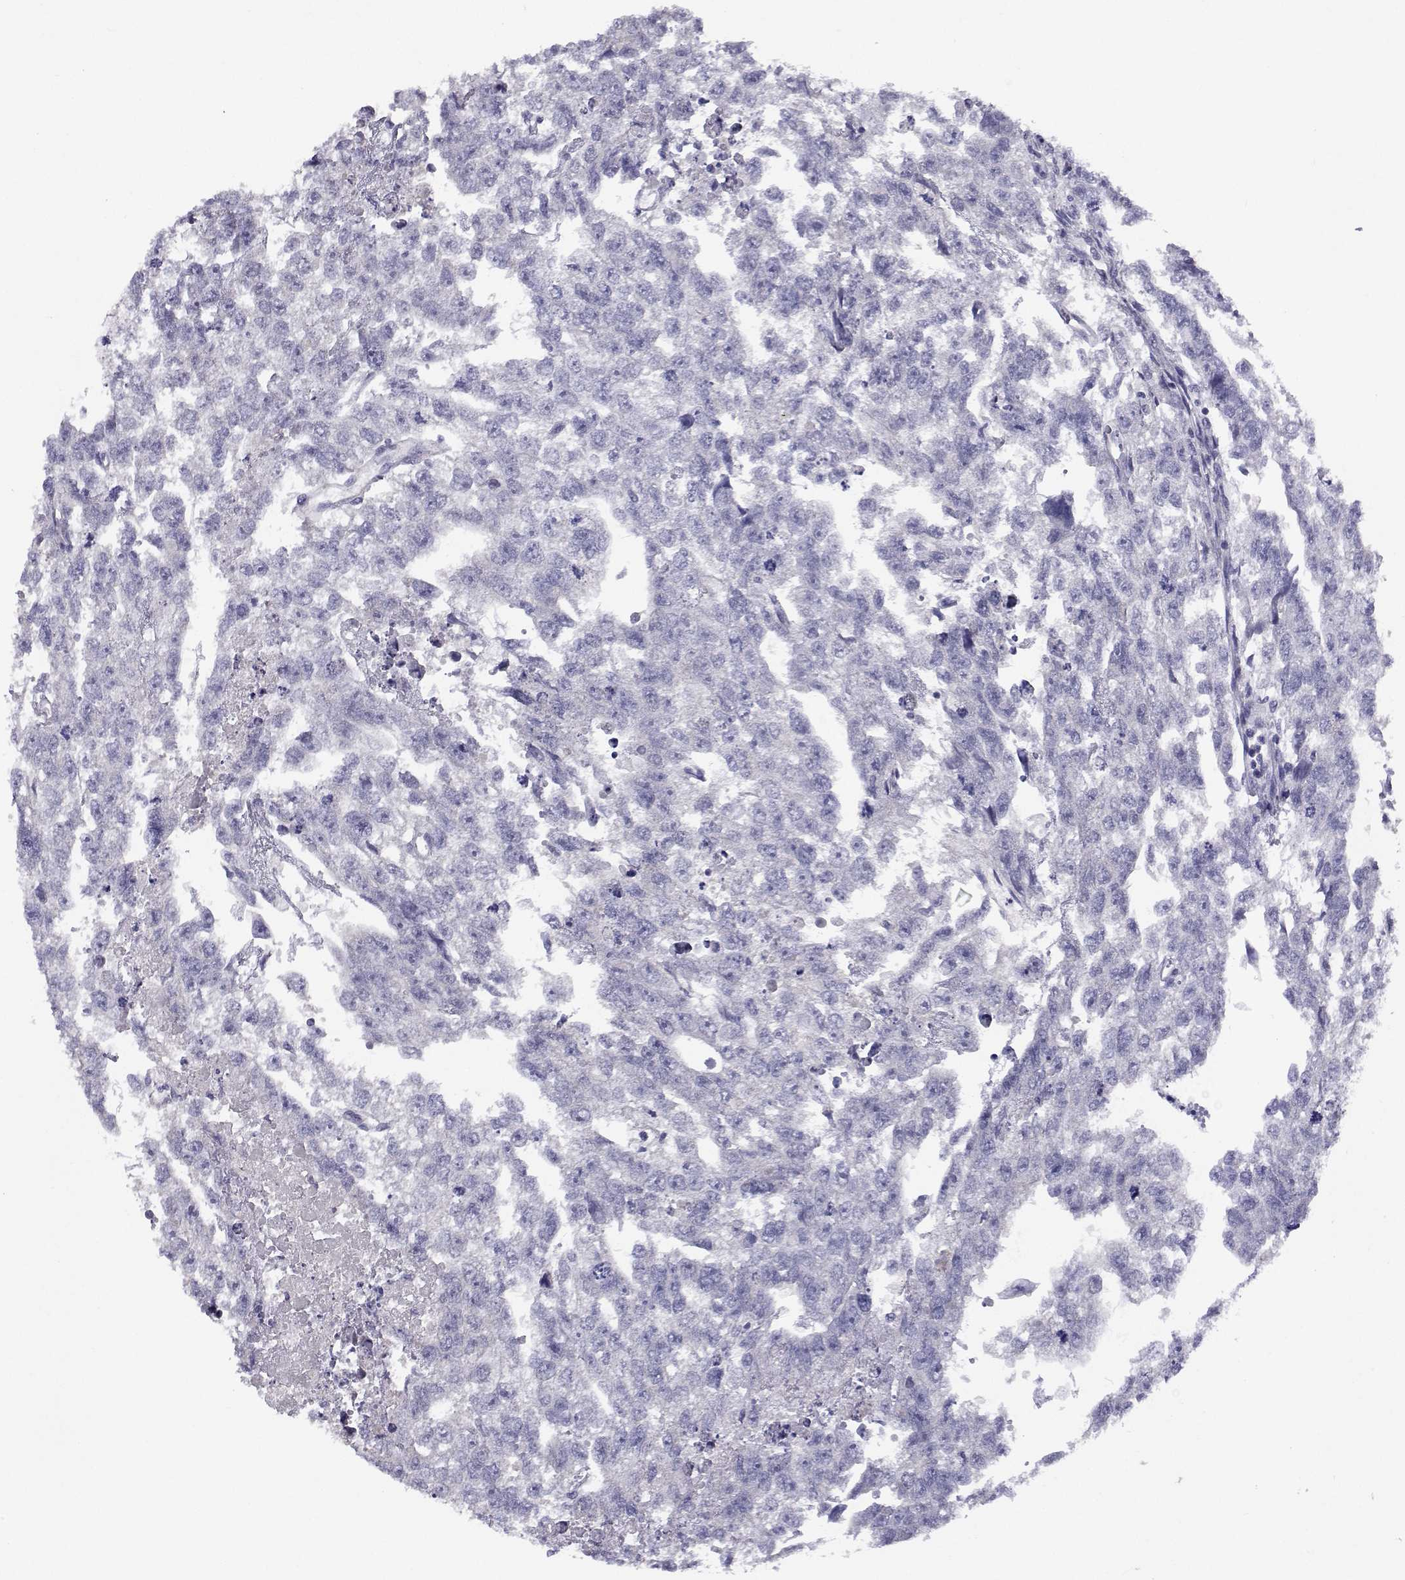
{"staining": {"intensity": "negative", "quantity": "none", "location": "none"}, "tissue": "testis cancer", "cell_type": "Tumor cells", "image_type": "cancer", "snomed": [{"axis": "morphology", "description": "Carcinoma, Embryonal, NOS"}, {"axis": "morphology", "description": "Teratoma, malignant, NOS"}, {"axis": "topography", "description": "Testis"}], "caption": "Tumor cells are negative for brown protein staining in testis teratoma (malignant).", "gene": "ANKRD65", "patient": {"sex": "male", "age": 44}}